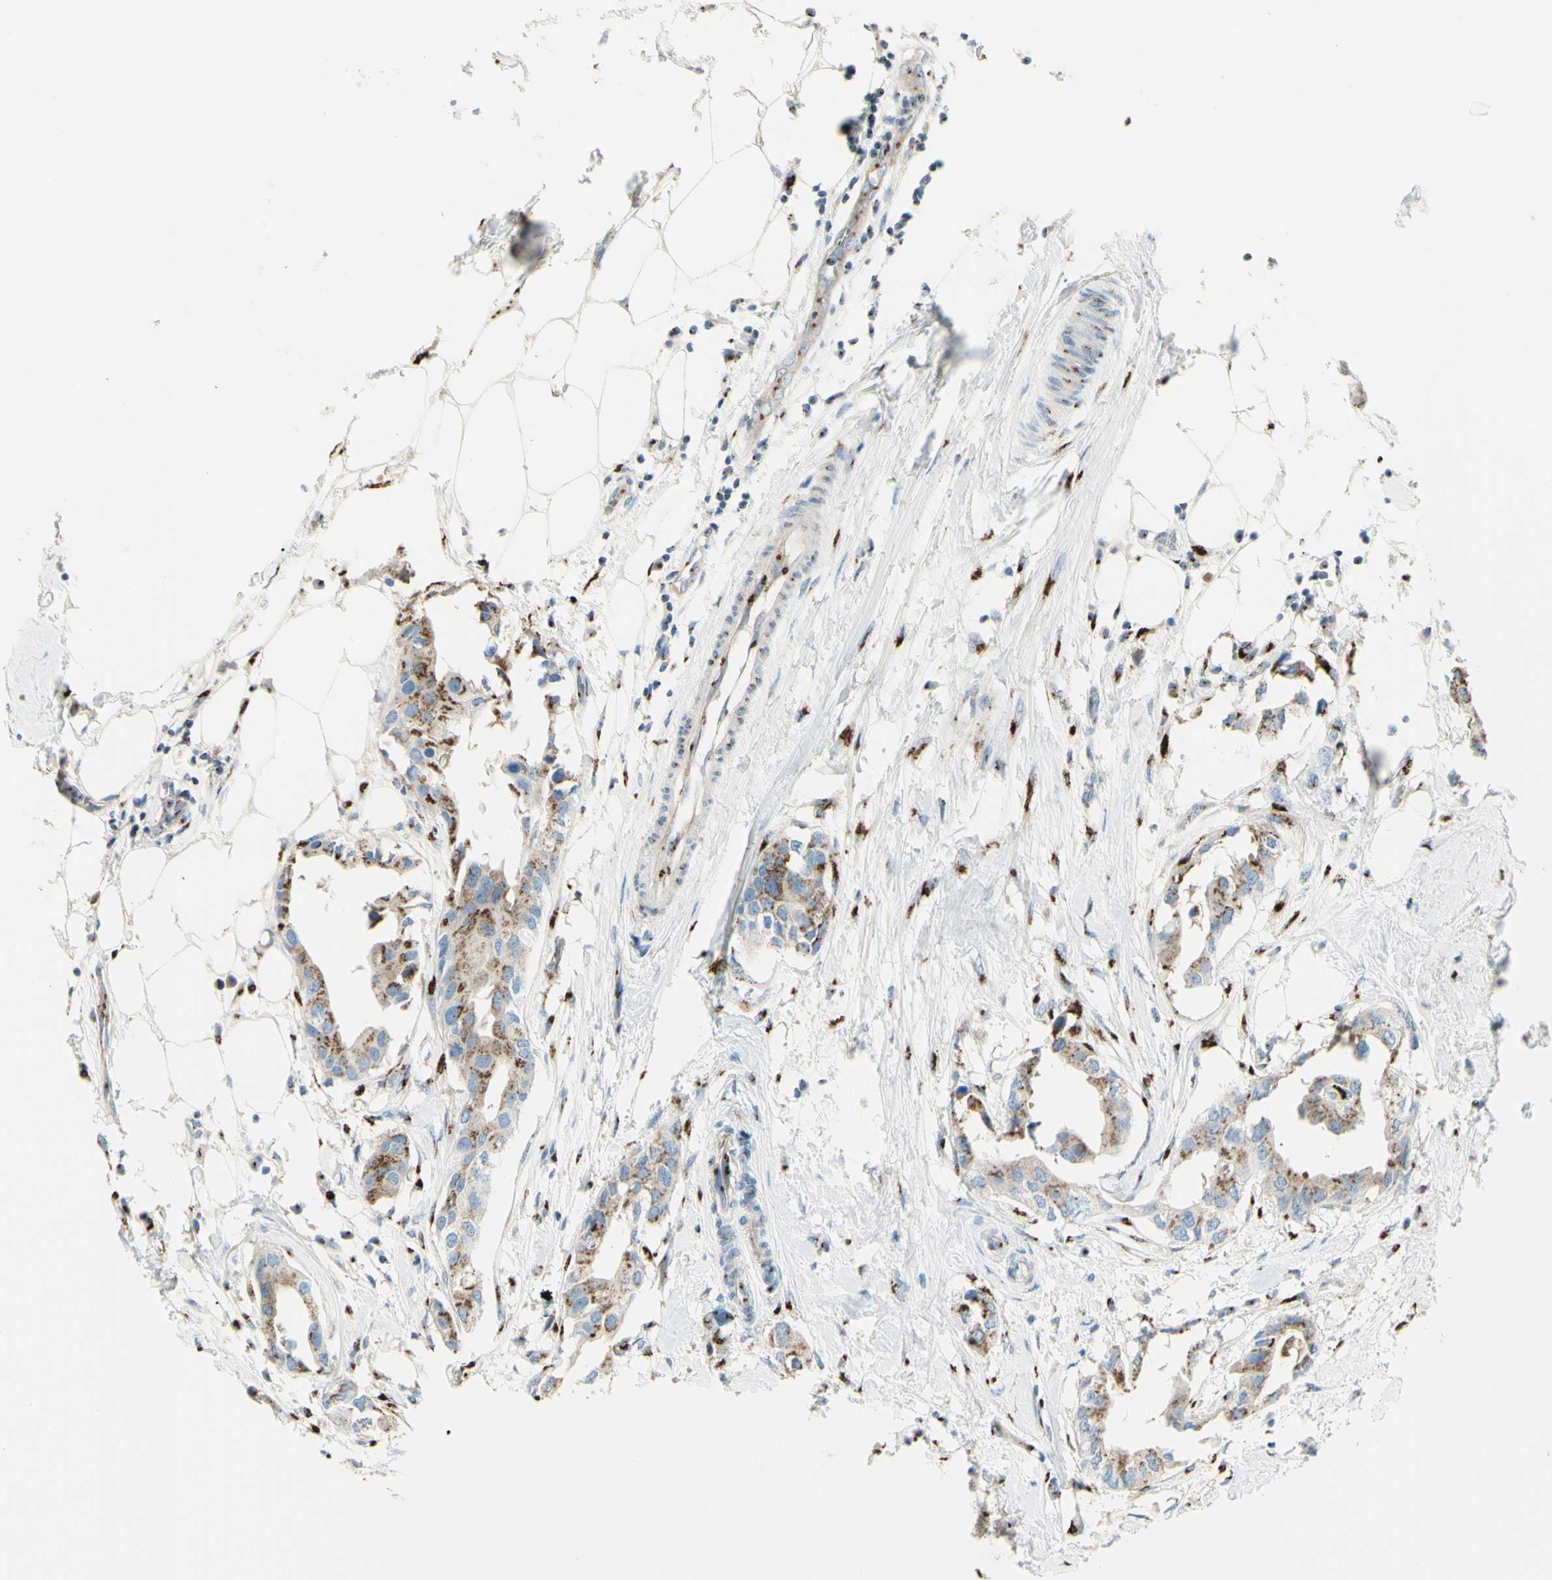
{"staining": {"intensity": "moderate", "quantity": ">75%", "location": "cytoplasmic/membranous"}, "tissue": "breast cancer", "cell_type": "Tumor cells", "image_type": "cancer", "snomed": [{"axis": "morphology", "description": "Duct carcinoma"}, {"axis": "topography", "description": "Breast"}], "caption": "Immunohistochemistry (IHC) micrograph of neoplastic tissue: breast intraductal carcinoma stained using IHC demonstrates medium levels of moderate protein expression localized specifically in the cytoplasmic/membranous of tumor cells, appearing as a cytoplasmic/membranous brown color.", "gene": "B4GALT1", "patient": {"sex": "female", "age": 40}}